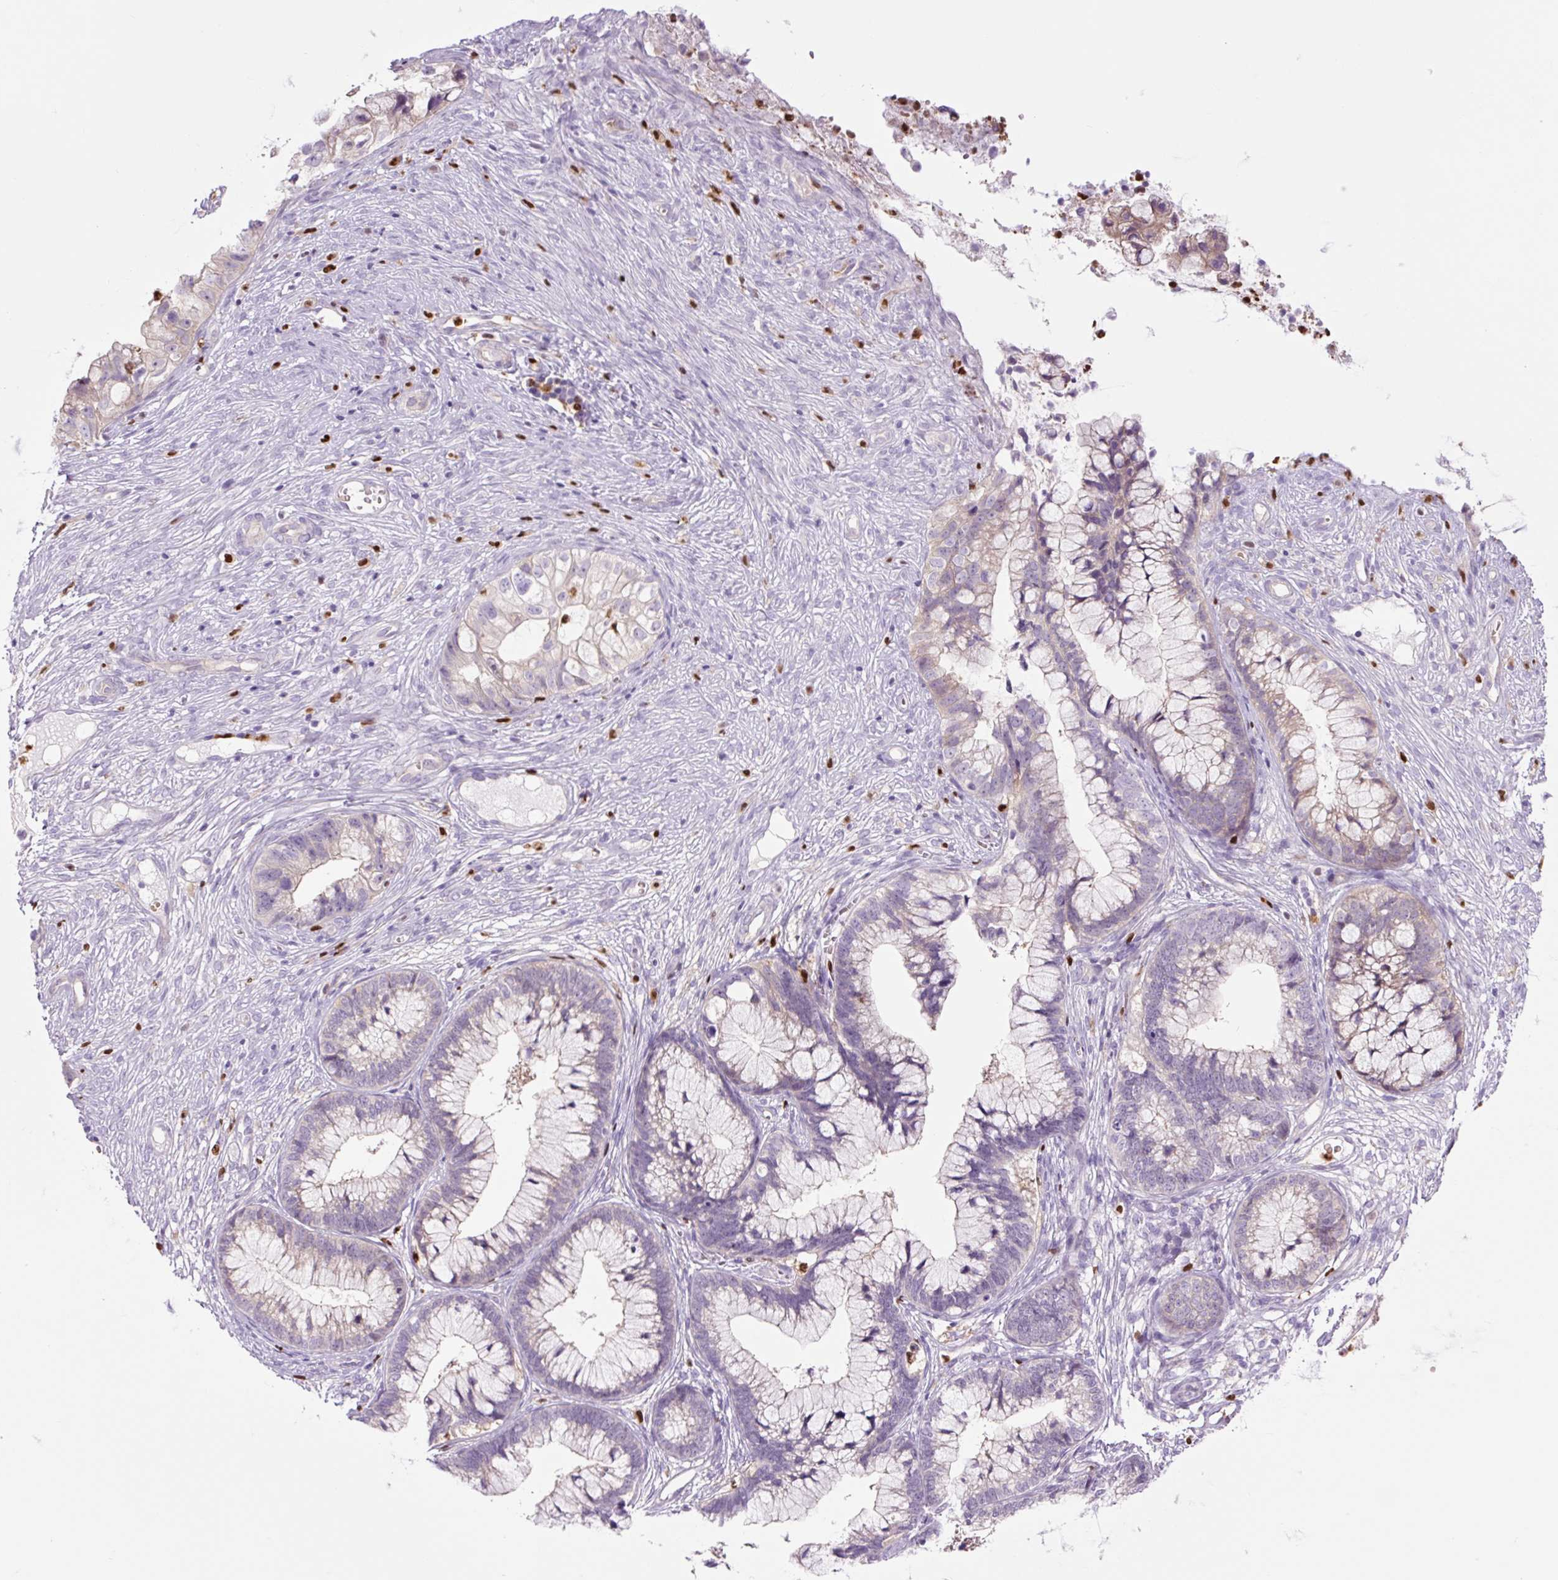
{"staining": {"intensity": "negative", "quantity": "none", "location": "none"}, "tissue": "cervical cancer", "cell_type": "Tumor cells", "image_type": "cancer", "snomed": [{"axis": "morphology", "description": "Adenocarcinoma, NOS"}, {"axis": "topography", "description": "Cervix"}], "caption": "Human adenocarcinoma (cervical) stained for a protein using immunohistochemistry exhibits no staining in tumor cells.", "gene": "SPI1", "patient": {"sex": "female", "age": 44}}